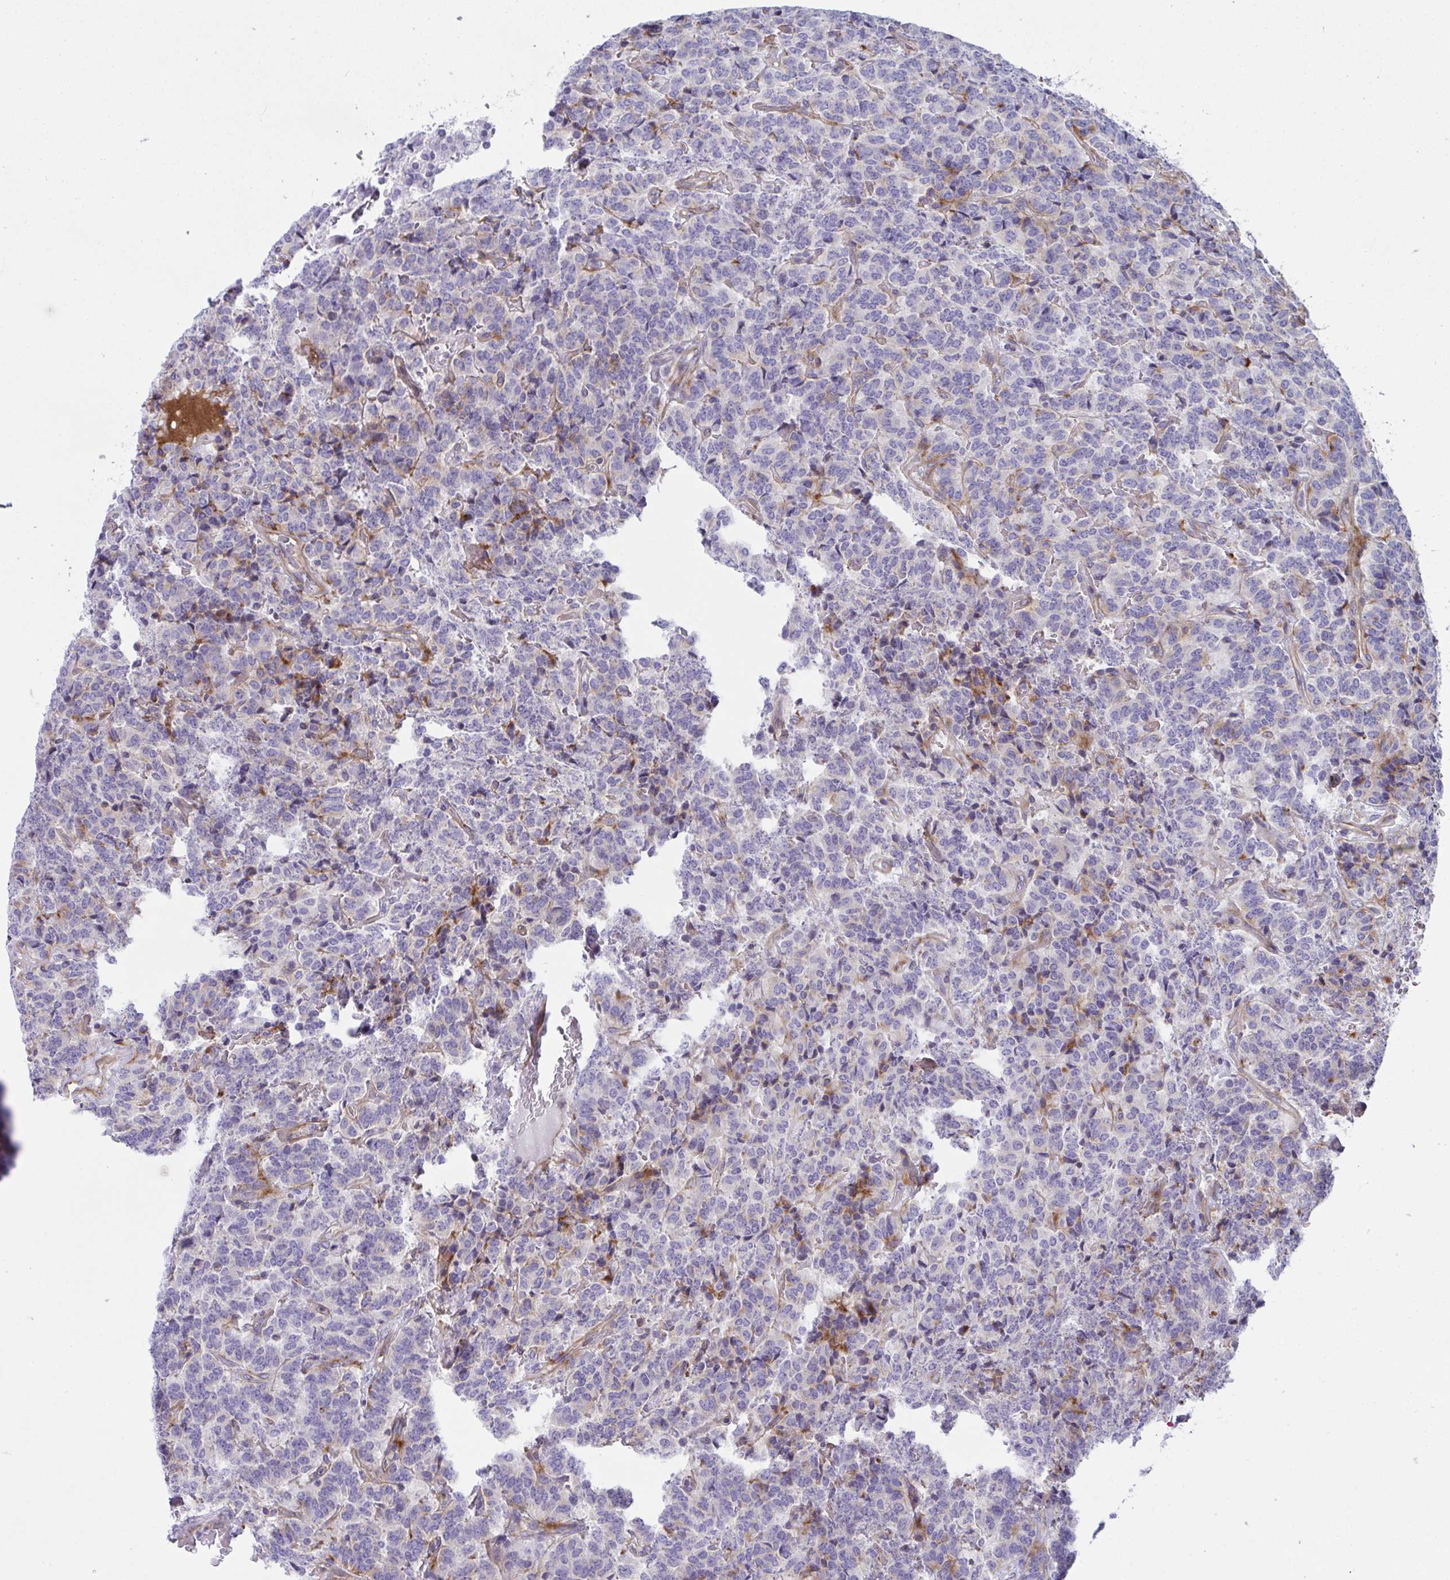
{"staining": {"intensity": "negative", "quantity": "none", "location": "none"}, "tissue": "carcinoid", "cell_type": "Tumor cells", "image_type": "cancer", "snomed": [{"axis": "morphology", "description": "Carcinoid, malignant, NOS"}, {"axis": "topography", "description": "Pancreas"}], "caption": "The image displays no staining of tumor cells in carcinoid (malignant). (DAB (3,3'-diaminobenzidine) immunohistochemistry, high magnification).", "gene": "MYL12A", "patient": {"sex": "male", "age": 36}}